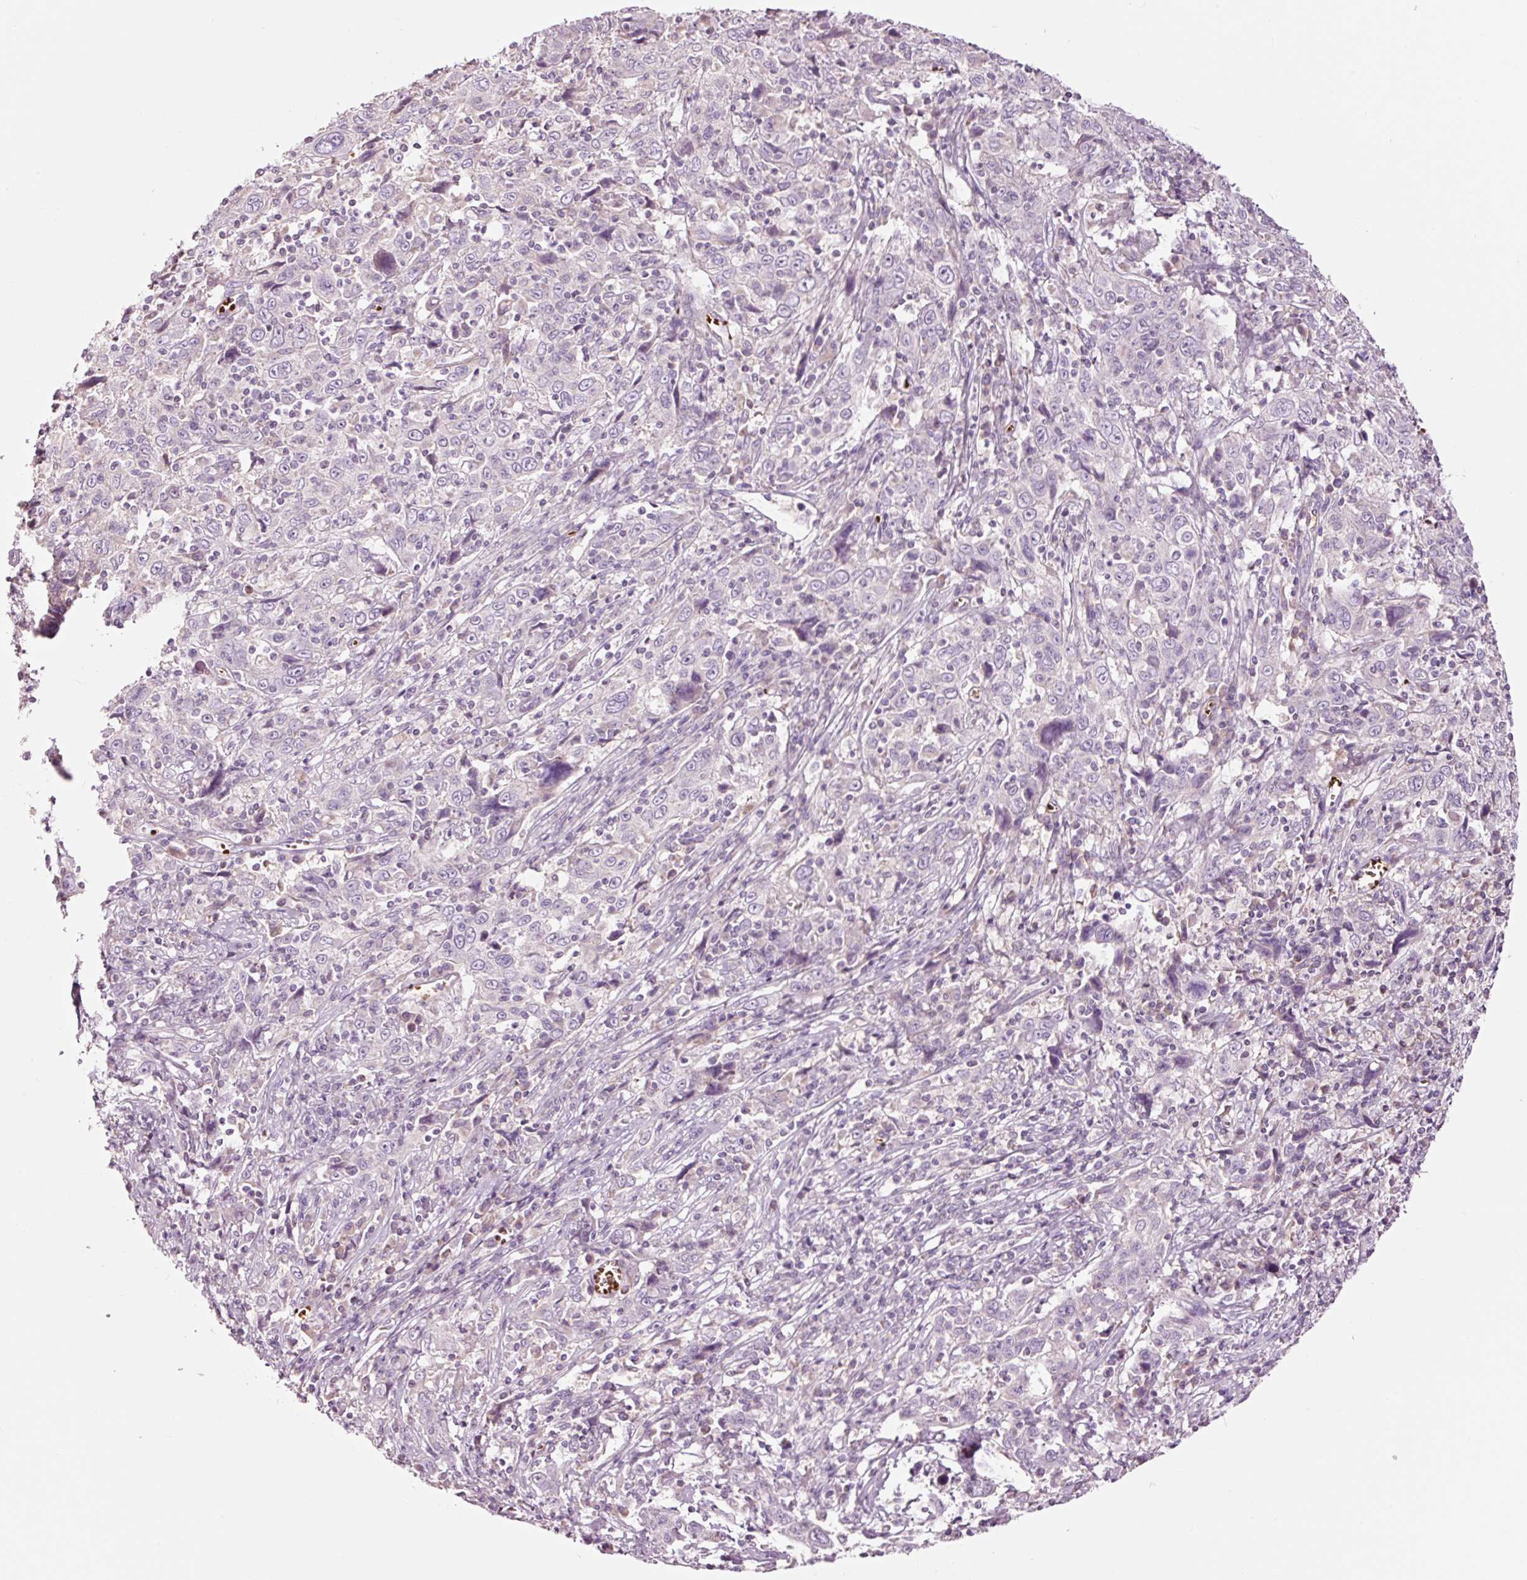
{"staining": {"intensity": "negative", "quantity": "none", "location": "none"}, "tissue": "cervical cancer", "cell_type": "Tumor cells", "image_type": "cancer", "snomed": [{"axis": "morphology", "description": "Squamous cell carcinoma, NOS"}, {"axis": "topography", "description": "Cervix"}], "caption": "Tumor cells show no significant protein expression in cervical squamous cell carcinoma.", "gene": "LDHAL6B", "patient": {"sex": "female", "age": 46}}